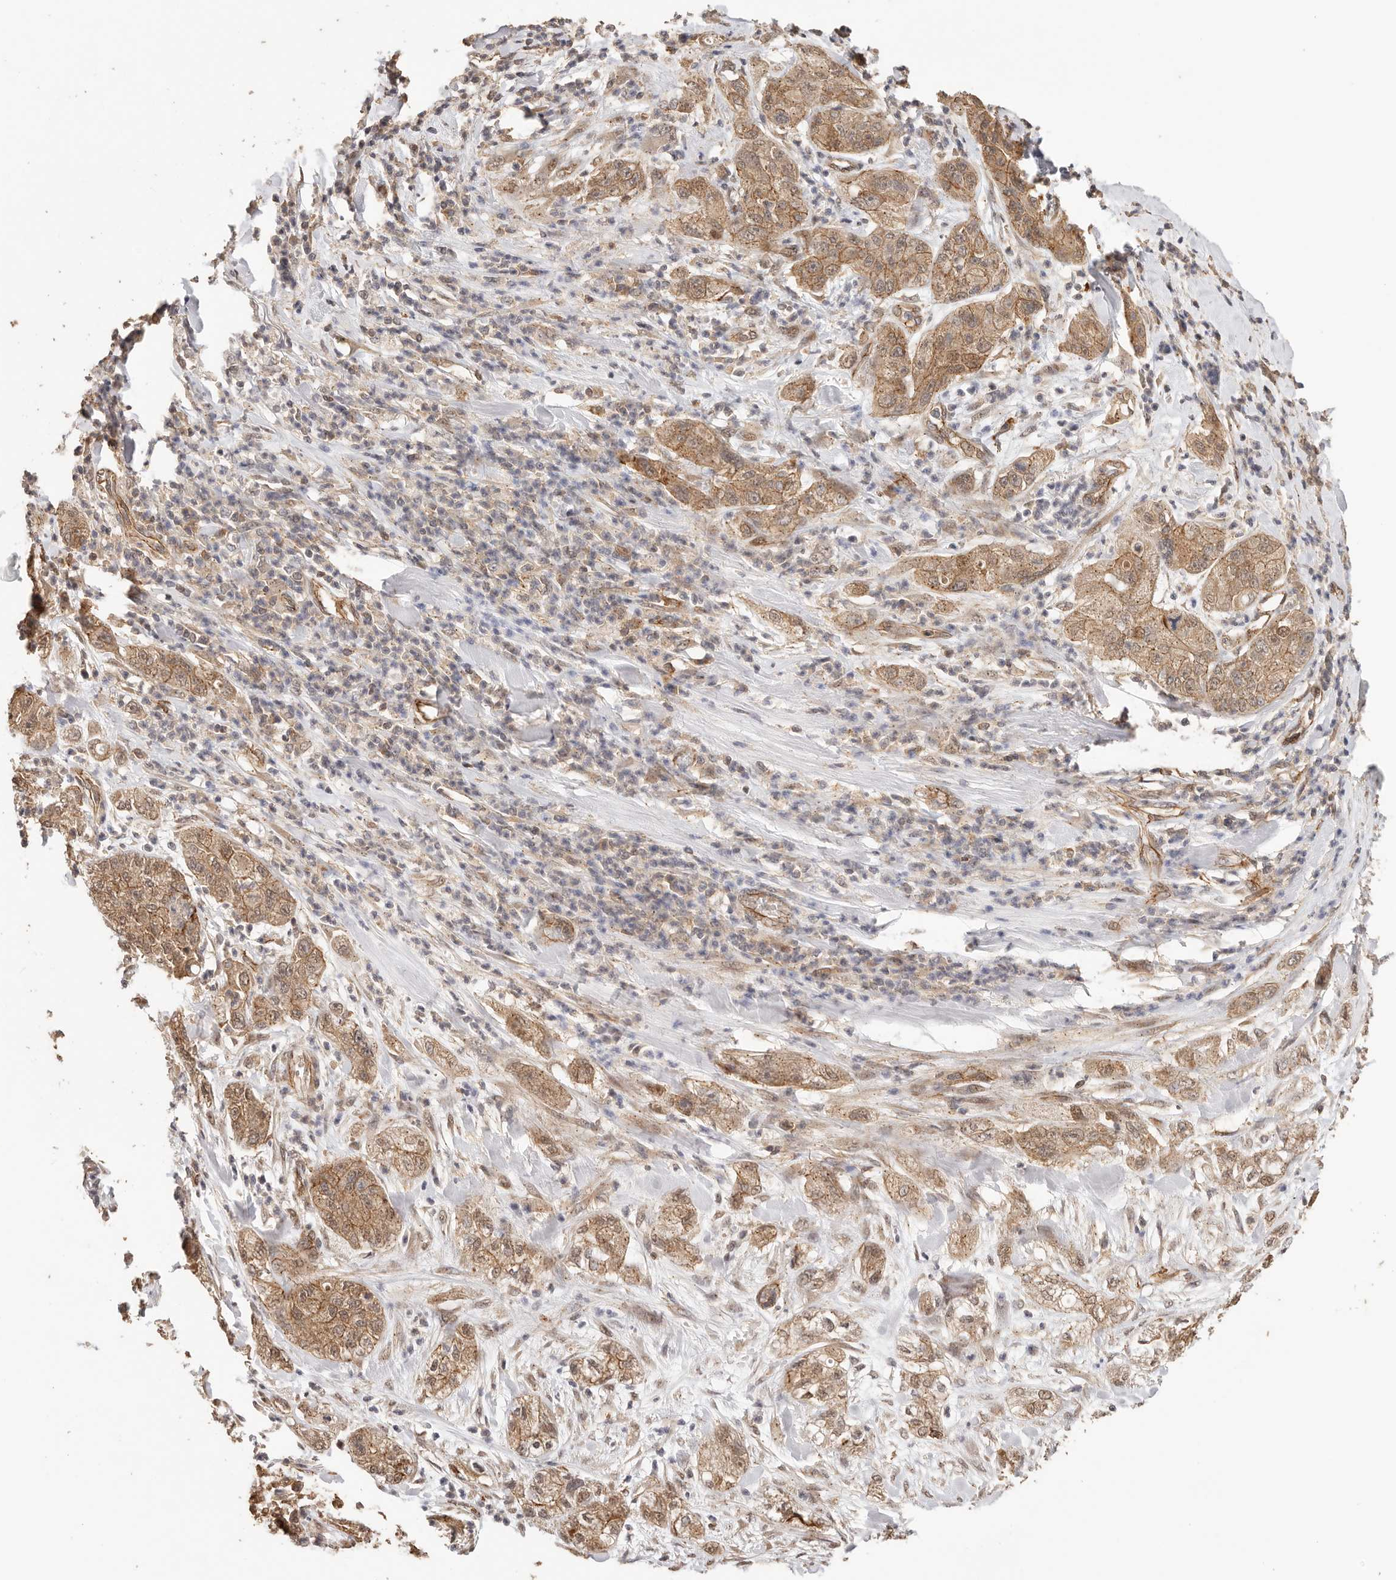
{"staining": {"intensity": "moderate", "quantity": ">75%", "location": "cytoplasmic/membranous"}, "tissue": "pancreatic cancer", "cell_type": "Tumor cells", "image_type": "cancer", "snomed": [{"axis": "morphology", "description": "Adenocarcinoma, NOS"}, {"axis": "topography", "description": "Pancreas"}], "caption": "Adenocarcinoma (pancreatic) tissue exhibits moderate cytoplasmic/membranous staining in about >75% of tumor cells, visualized by immunohistochemistry.", "gene": "AFDN", "patient": {"sex": "female", "age": 78}}